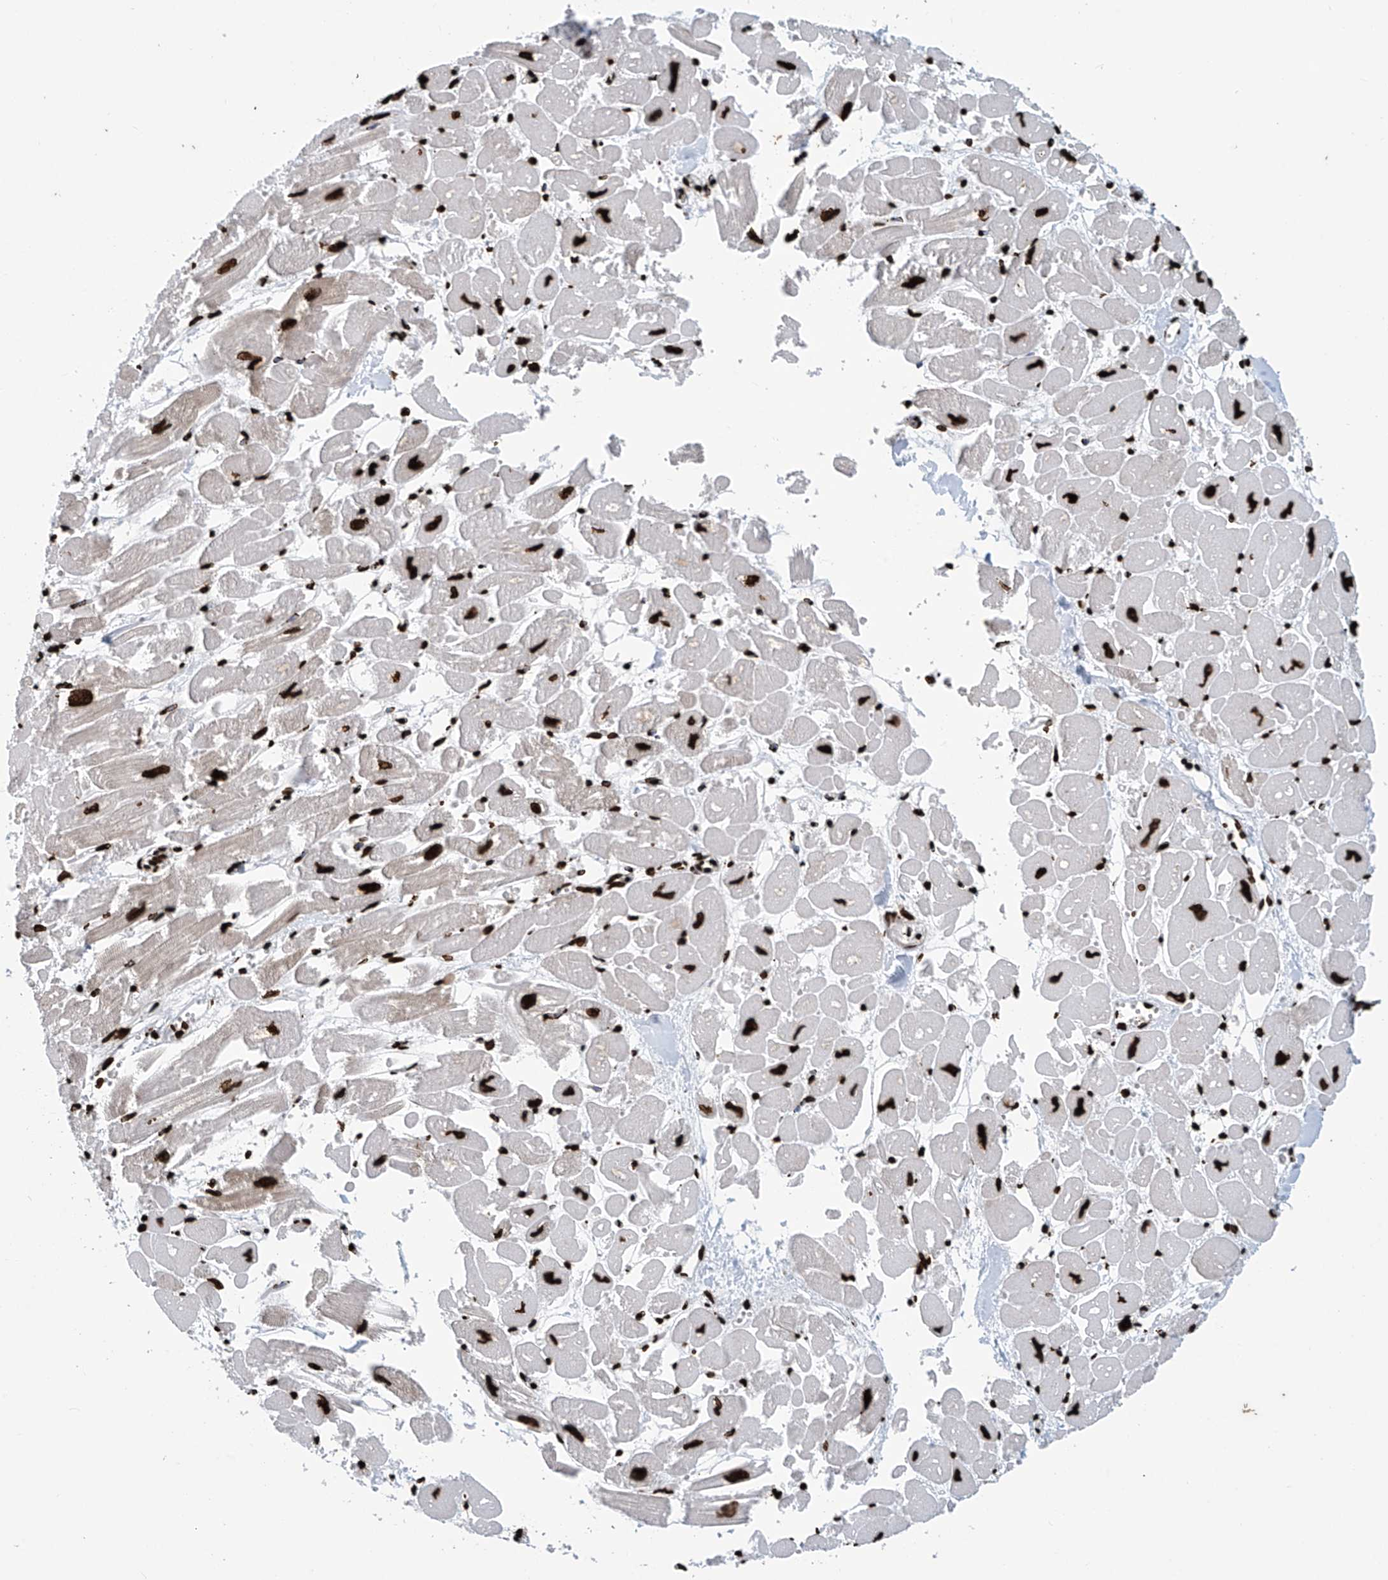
{"staining": {"intensity": "strong", "quantity": ">75%", "location": "nuclear"}, "tissue": "heart muscle", "cell_type": "Cardiomyocytes", "image_type": "normal", "snomed": [{"axis": "morphology", "description": "Normal tissue, NOS"}, {"axis": "topography", "description": "Heart"}], "caption": "Protein expression by IHC demonstrates strong nuclear positivity in about >75% of cardiomyocytes in benign heart muscle.", "gene": "DPPA2", "patient": {"sex": "male", "age": 54}}